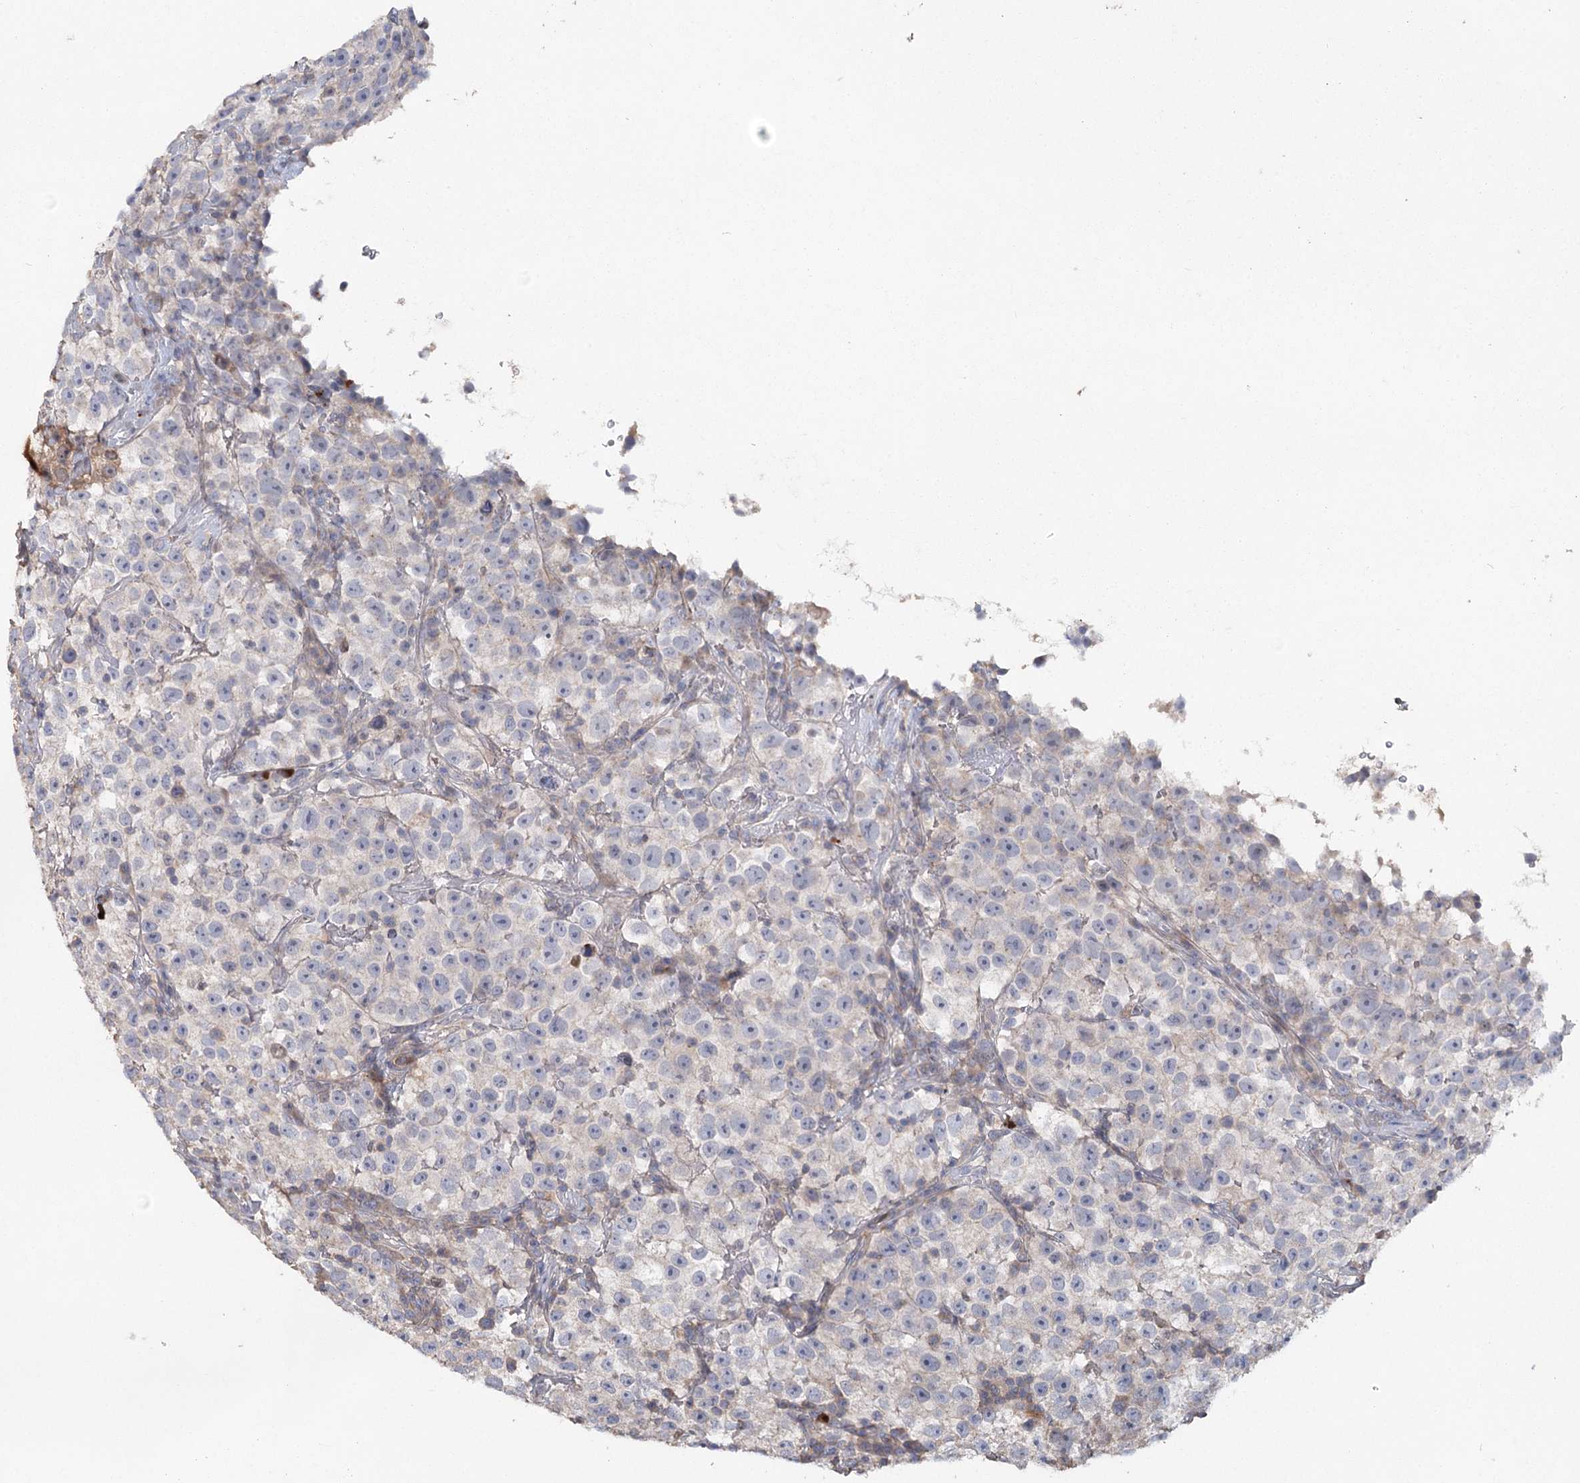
{"staining": {"intensity": "weak", "quantity": "<25%", "location": "cytoplasmic/membranous"}, "tissue": "testis cancer", "cell_type": "Tumor cells", "image_type": "cancer", "snomed": [{"axis": "morphology", "description": "Seminoma, NOS"}, {"axis": "topography", "description": "Testis"}], "caption": "Photomicrograph shows no significant protein staining in tumor cells of seminoma (testis).", "gene": "MAP3K13", "patient": {"sex": "male", "age": 22}}